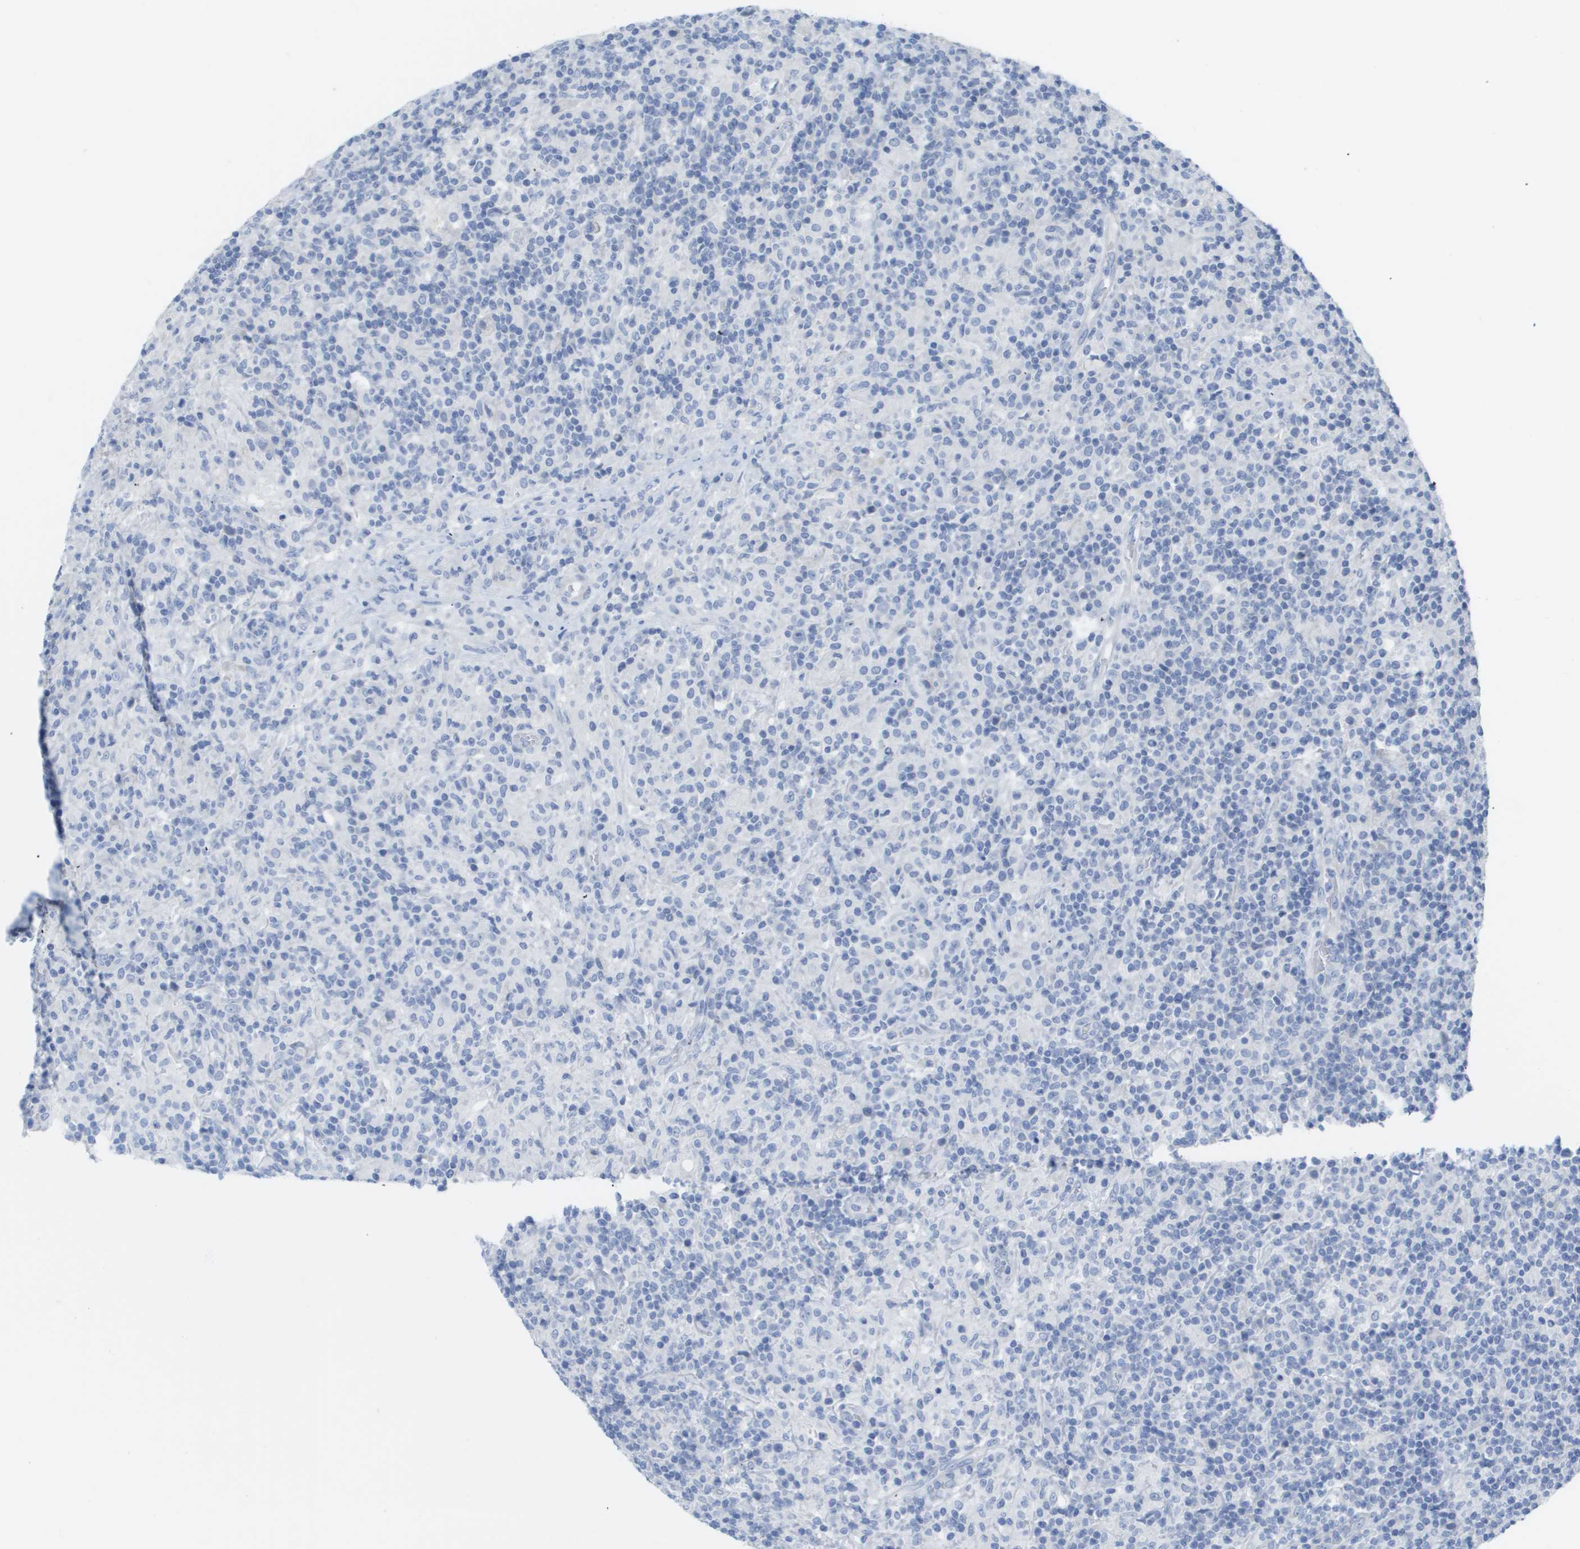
{"staining": {"intensity": "negative", "quantity": "none", "location": "none"}, "tissue": "lymphoma", "cell_type": "Tumor cells", "image_type": "cancer", "snomed": [{"axis": "morphology", "description": "Hodgkin's disease, NOS"}, {"axis": "topography", "description": "Lymph node"}], "caption": "Tumor cells show no significant positivity in Hodgkin's disease.", "gene": "MYL3", "patient": {"sex": "male", "age": 70}}